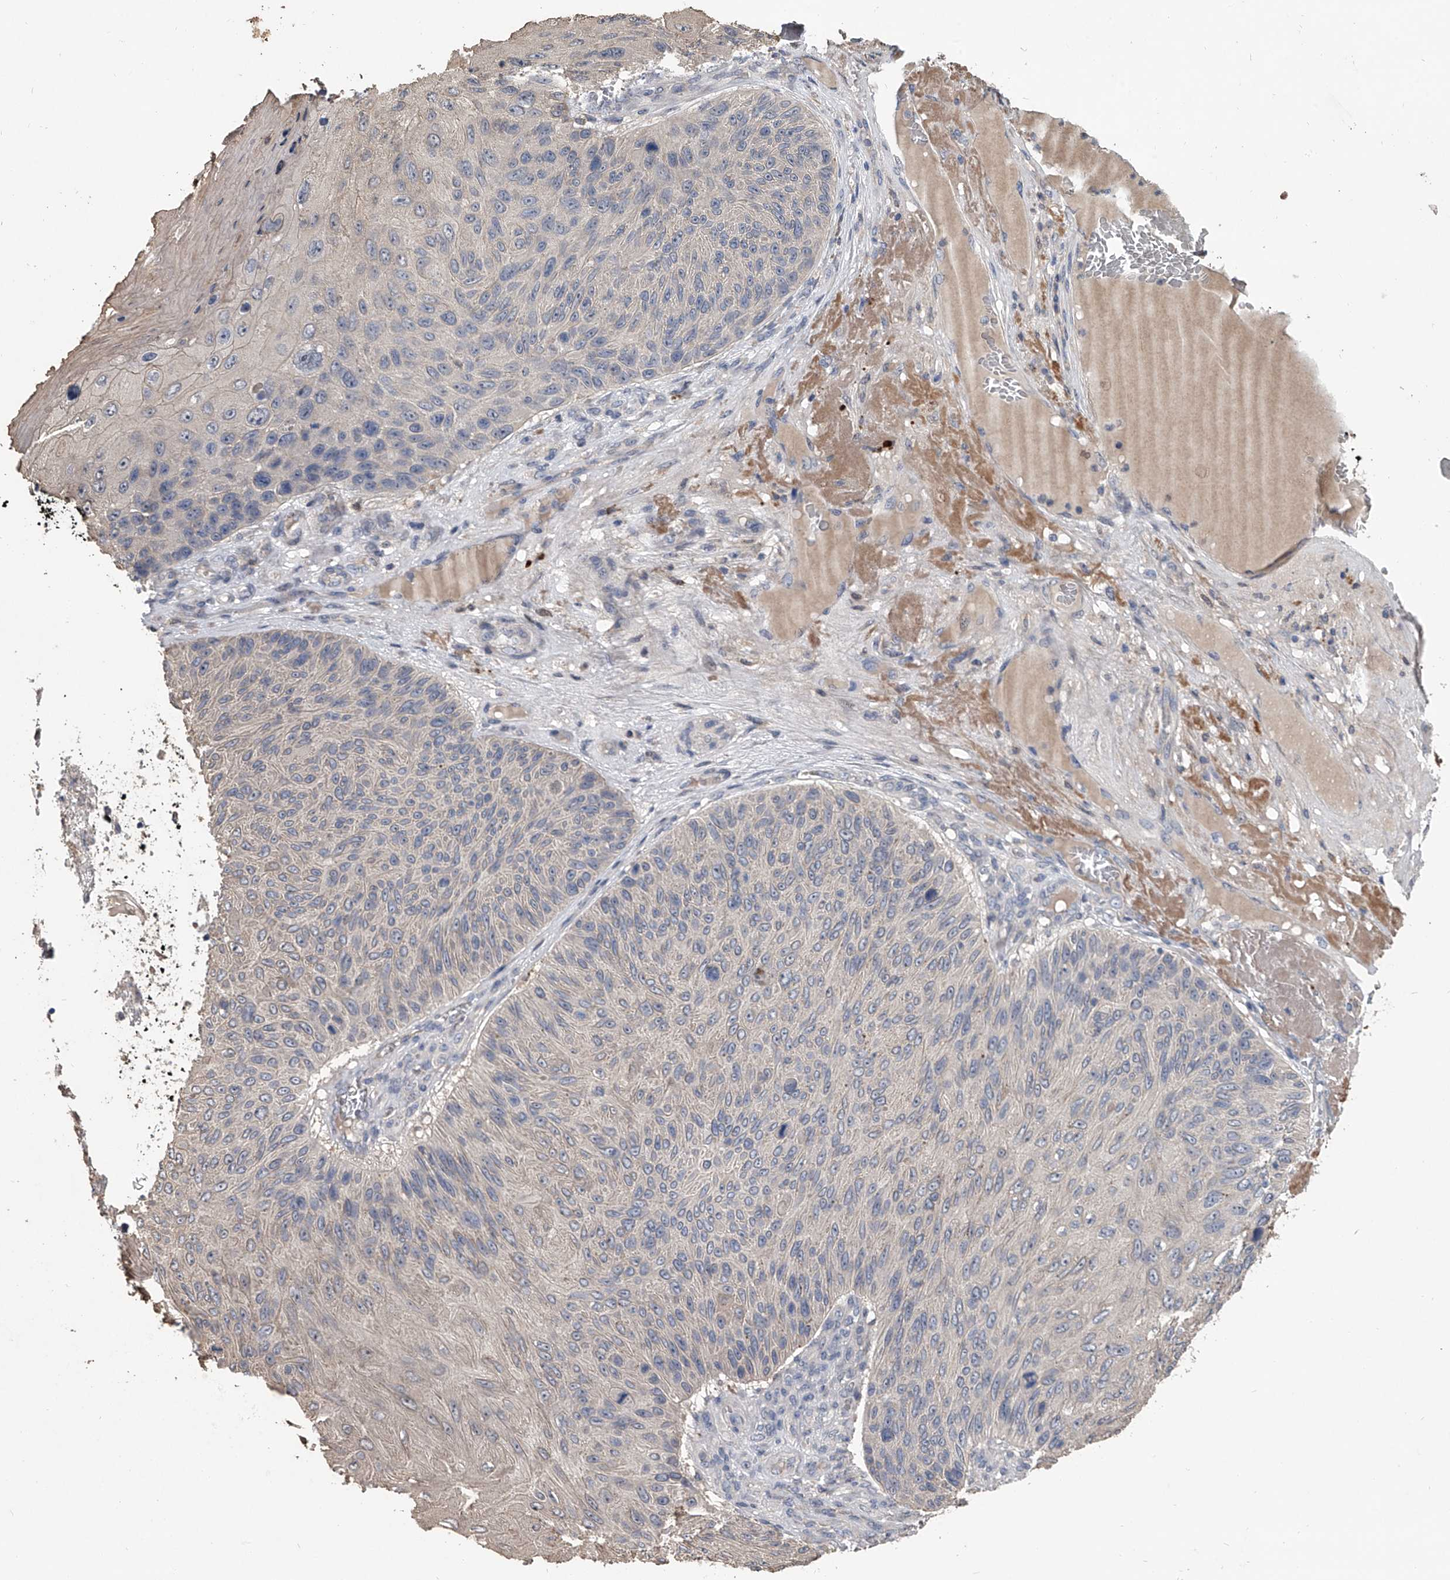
{"staining": {"intensity": "negative", "quantity": "none", "location": "none"}, "tissue": "skin cancer", "cell_type": "Tumor cells", "image_type": "cancer", "snomed": [{"axis": "morphology", "description": "Squamous cell carcinoma, NOS"}, {"axis": "topography", "description": "Skin"}], "caption": "The immunohistochemistry (IHC) photomicrograph has no significant positivity in tumor cells of skin cancer tissue.", "gene": "DOCK9", "patient": {"sex": "female", "age": 88}}